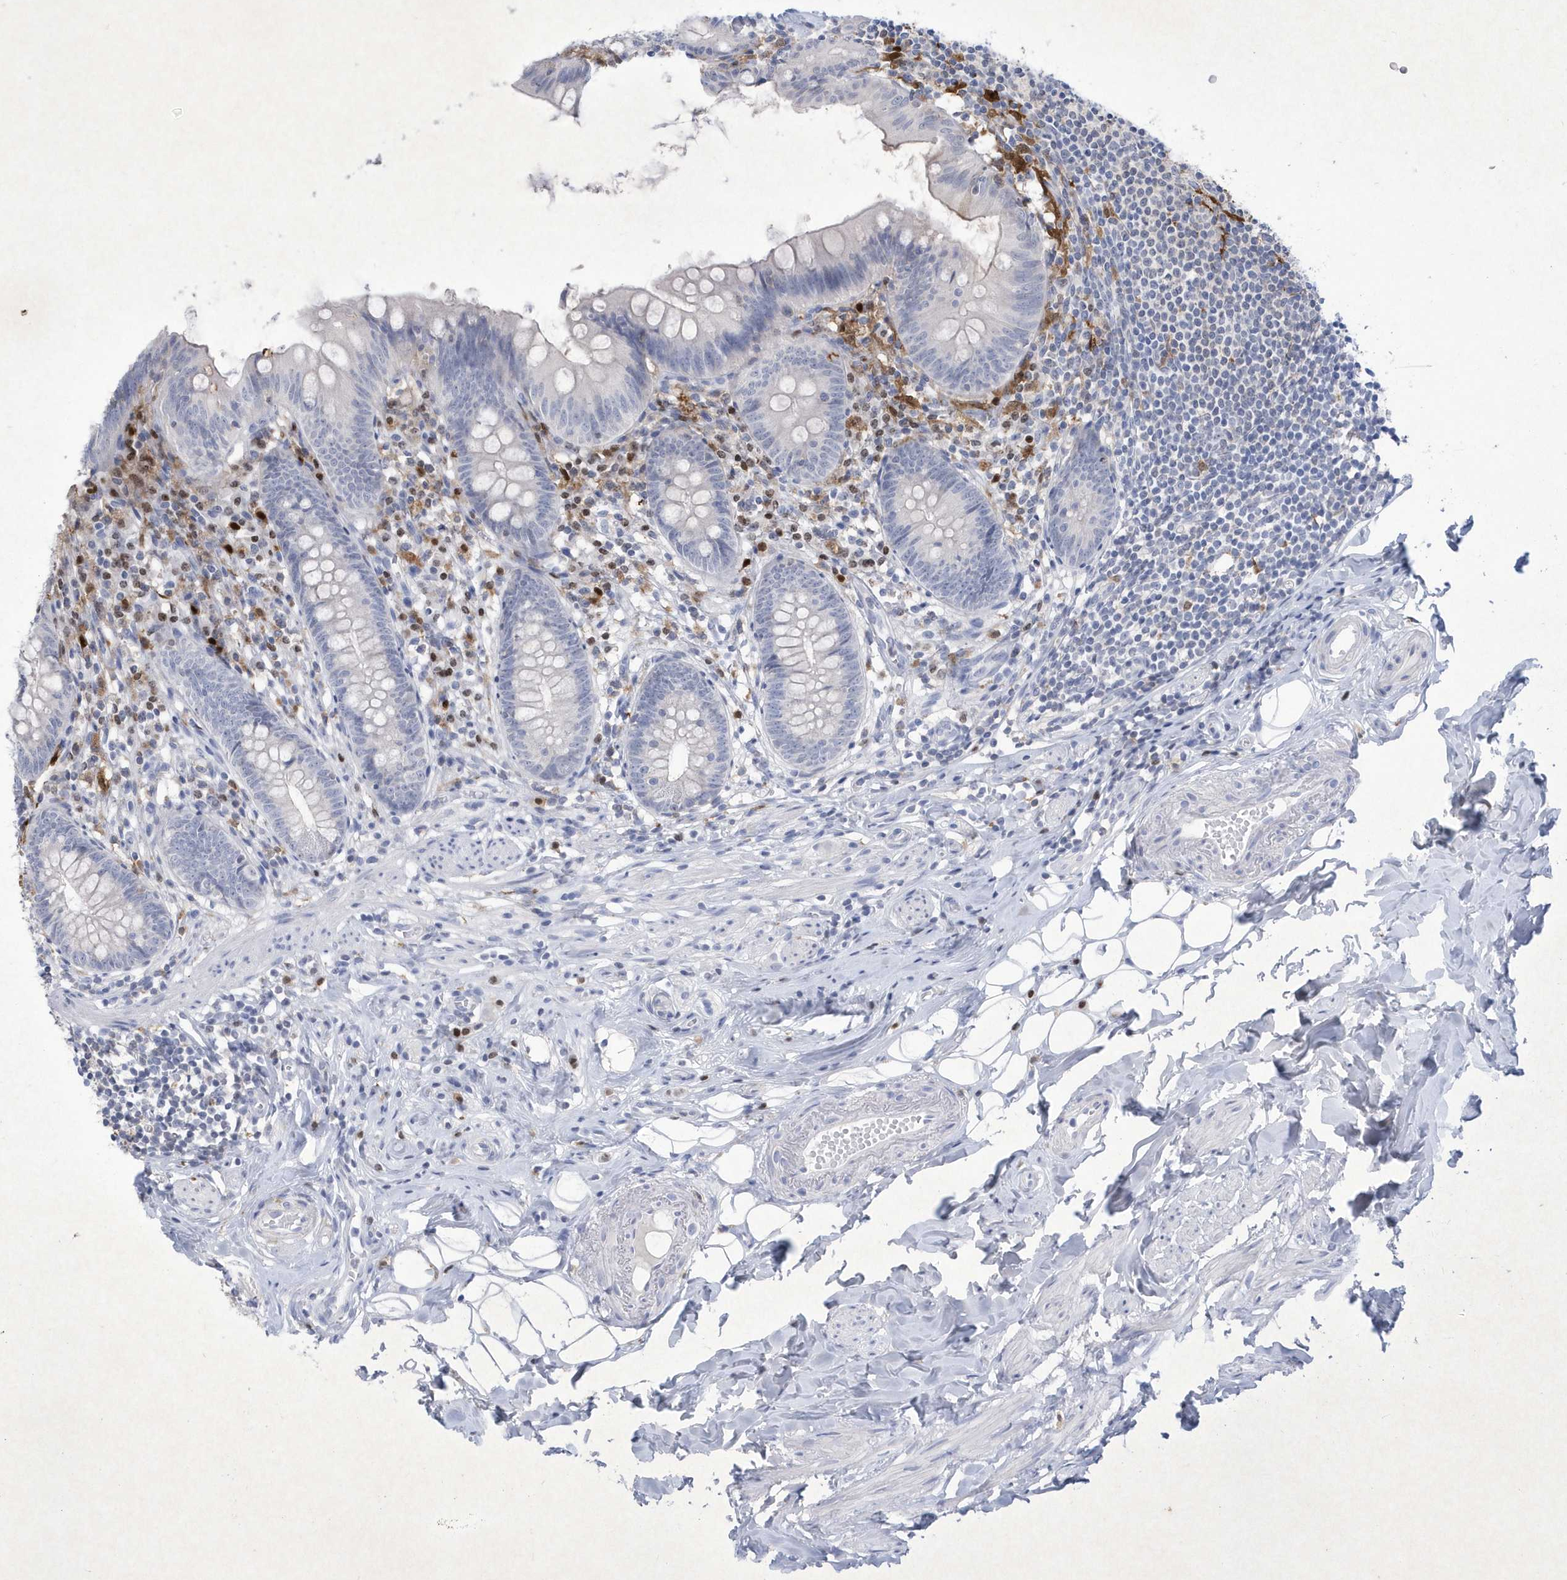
{"staining": {"intensity": "negative", "quantity": "none", "location": "none"}, "tissue": "appendix", "cell_type": "Glandular cells", "image_type": "normal", "snomed": [{"axis": "morphology", "description": "Normal tissue, NOS"}, {"axis": "topography", "description": "Appendix"}], "caption": "This is an immunohistochemistry histopathology image of unremarkable appendix. There is no expression in glandular cells.", "gene": "BHLHA15", "patient": {"sex": "female", "age": 62}}